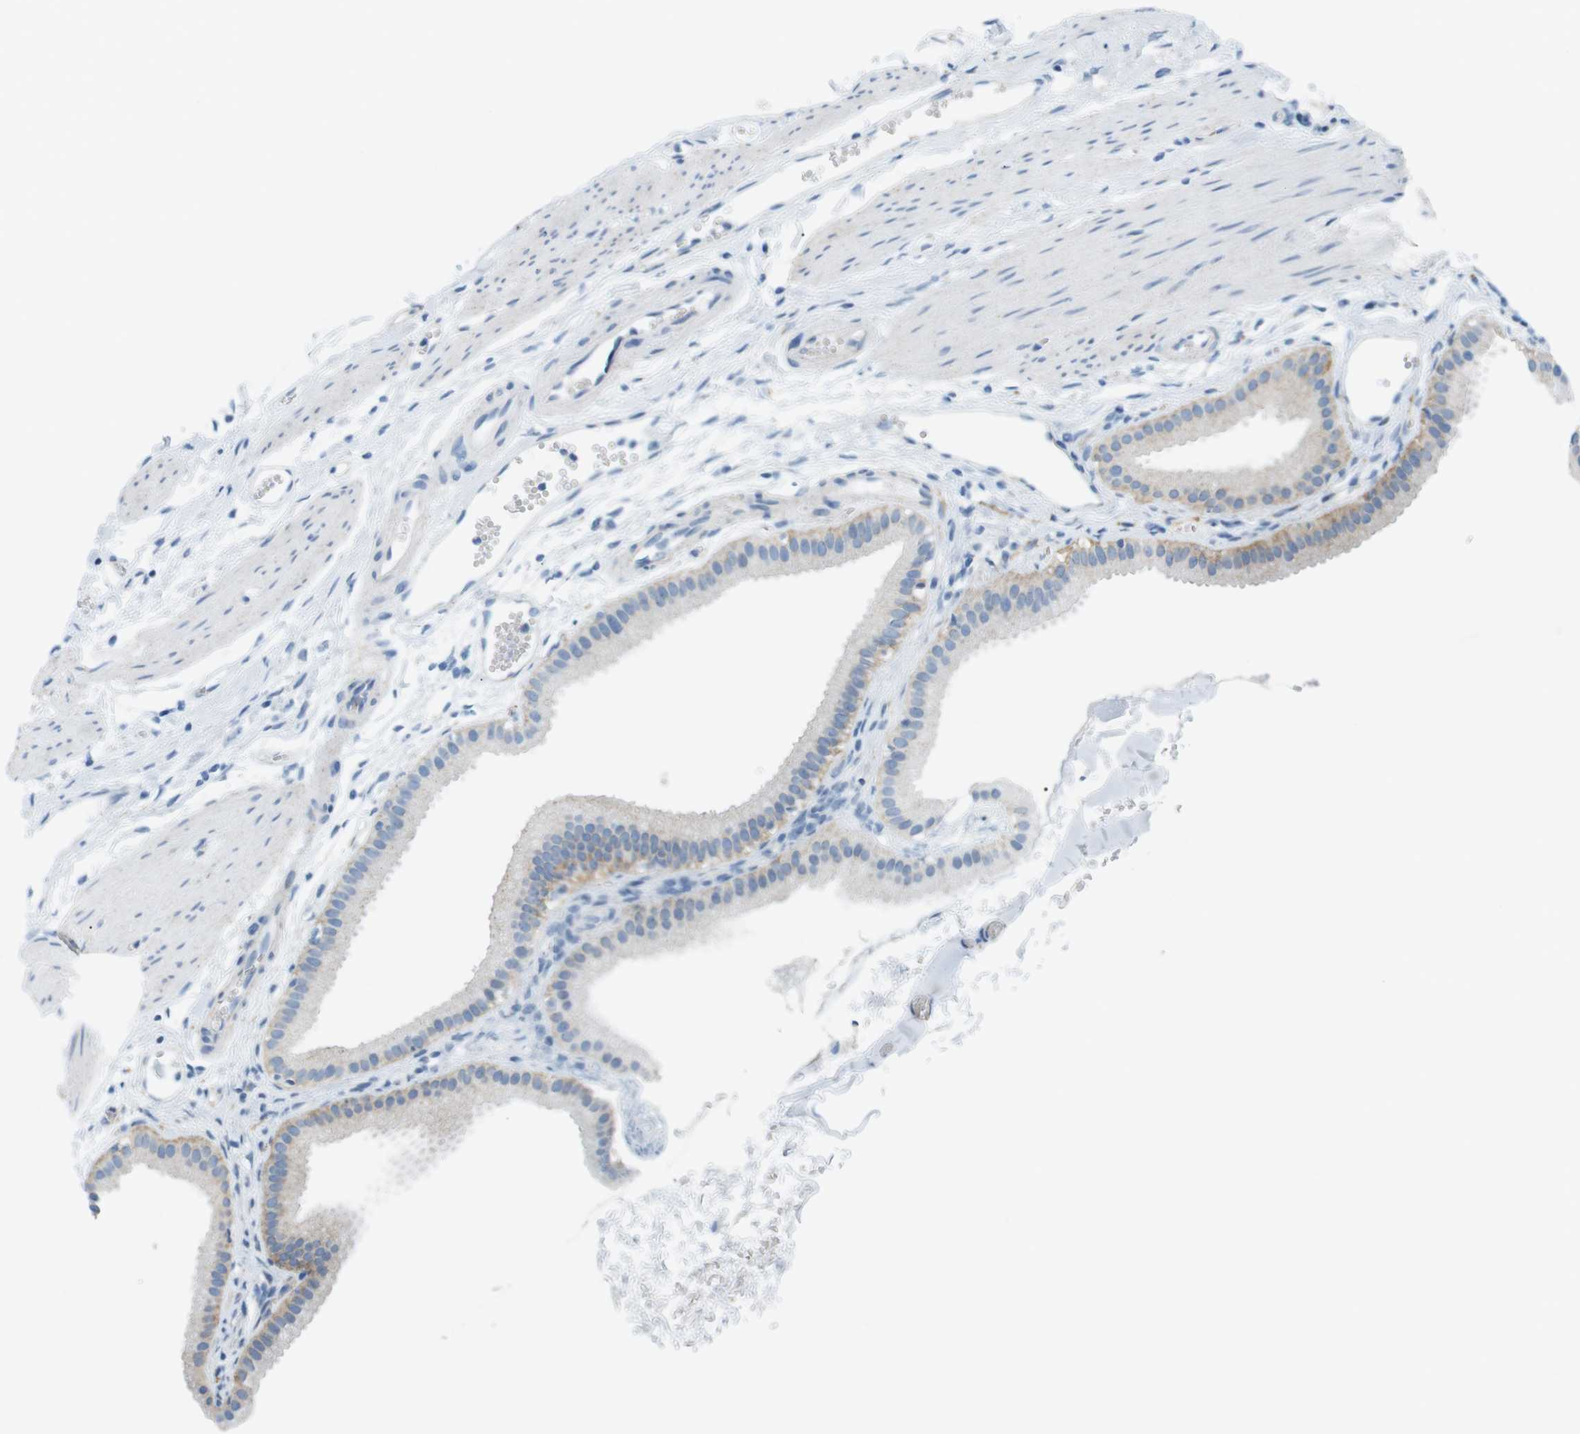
{"staining": {"intensity": "moderate", "quantity": "<25%", "location": "cytoplasmic/membranous"}, "tissue": "gallbladder", "cell_type": "Glandular cells", "image_type": "normal", "snomed": [{"axis": "morphology", "description": "Normal tissue, NOS"}, {"axis": "topography", "description": "Gallbladder"}], "caption": "Immunohistochemistry image of normal gallbladder: human gallbladder stained using immunohistochemistry shows low levels of moderate protein expression localized specifically in the cytoplasmic/membranous of glandular cells, appearing as a cytoplasmic/membranous brown color.", "gene": "VAMP1", "patient": {"sex": "female", "age": 64}}